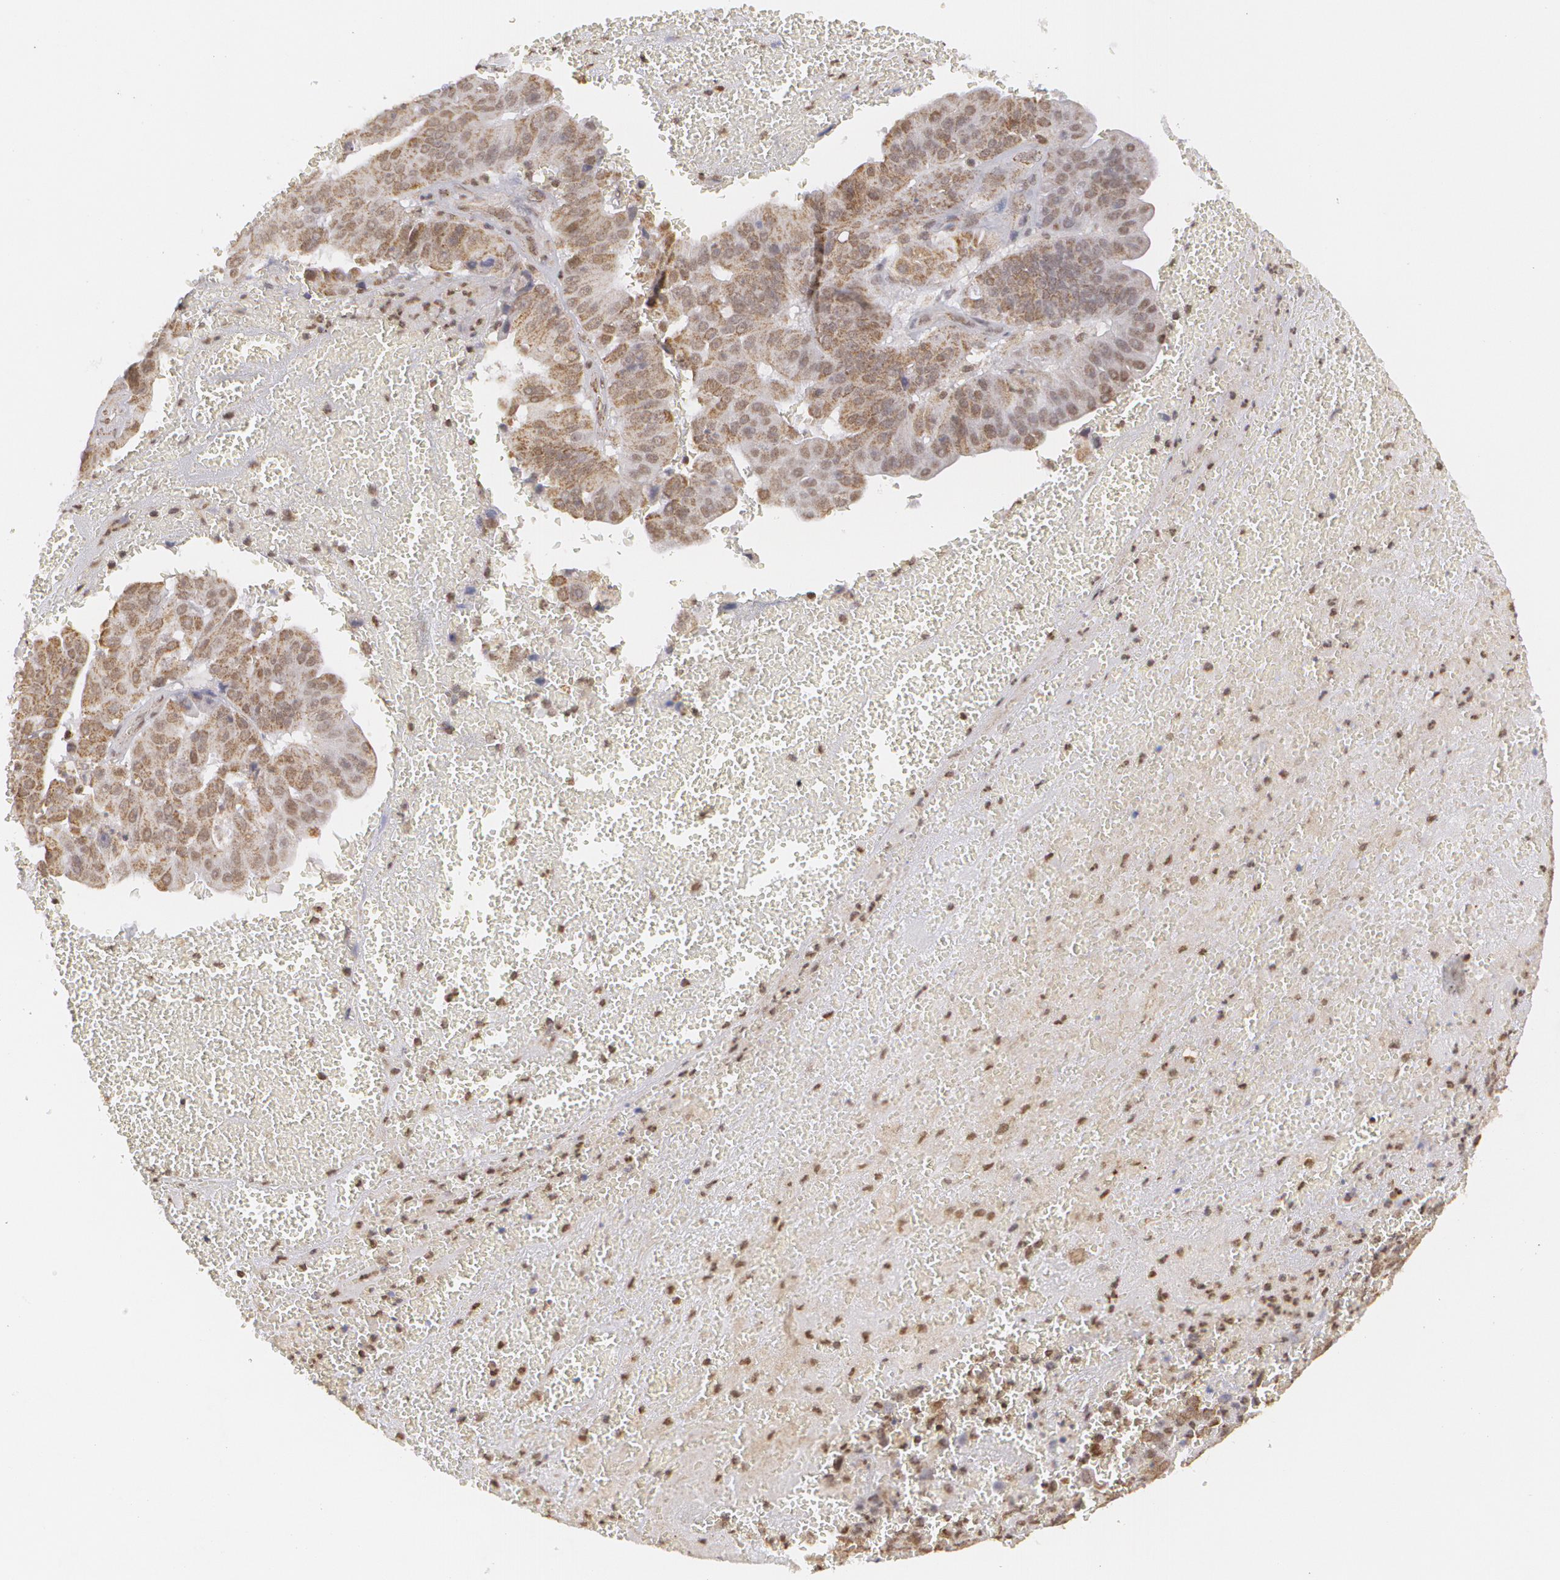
{"staining": {"intensity": "weak", "quantity": "25%-75%", "location": "nuclear"}, "tissue": "liver cancer", "cell_type": "Tumor cells", "image_type": "cancer", "snomed": [{"axis": "morphology", "description": "Cholangiocarcinoma"}, {"axis": "topography", "description": "Liver"}], "caption": "Immunohistochemistry (DAB (3,3'-diaminobenzidine)) staining of liver cancer (cholangiocarcinoma) exhibits weak nuclear protein expression in approximately 25%-75% of tumor cells.", "gene": "MXD1", "patient": {"sex": "female", "age": 79}}